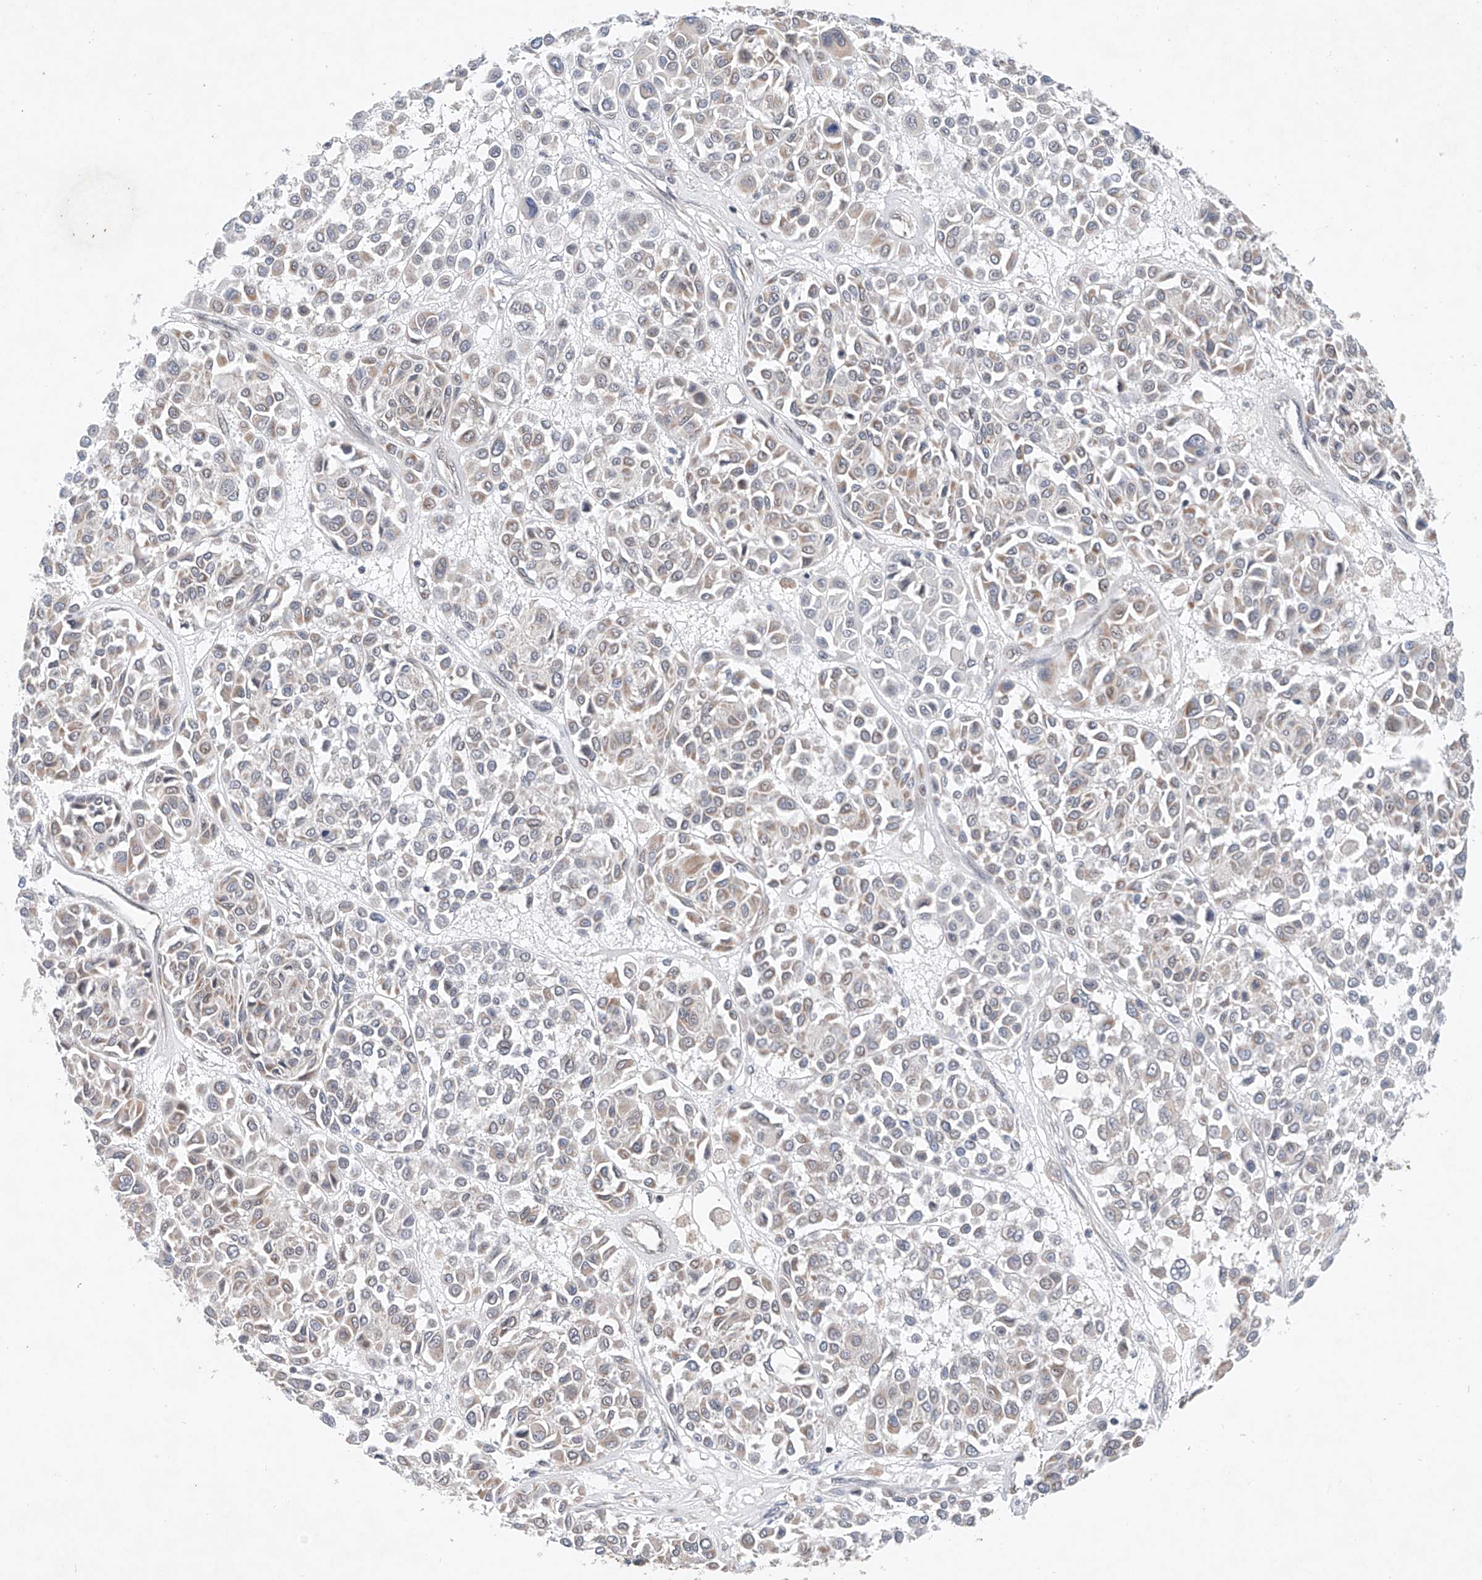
{"staining": {"intensity": "weak", "quantity": "25%-75%", "location": "cytoplasmic/membranous"}, "tissue": "melanoma", "cell_type": "Tumor cells", "image_type": "cancer", "snomed": [{"axis": "morphology", "description": "Malignant melanoma, Metastatic site"}, {"axis": "topography", "description": "Soft tissue"}], "caption": "Brown immunohistochemical staining in human melanoma displays weak cytoplasmic/membranous expression in approximately 25%-75% of tumor cells. Nuclei are stained in blue.", "gene": "FASTK", "patient": {"sex": "male", "age": 41}}